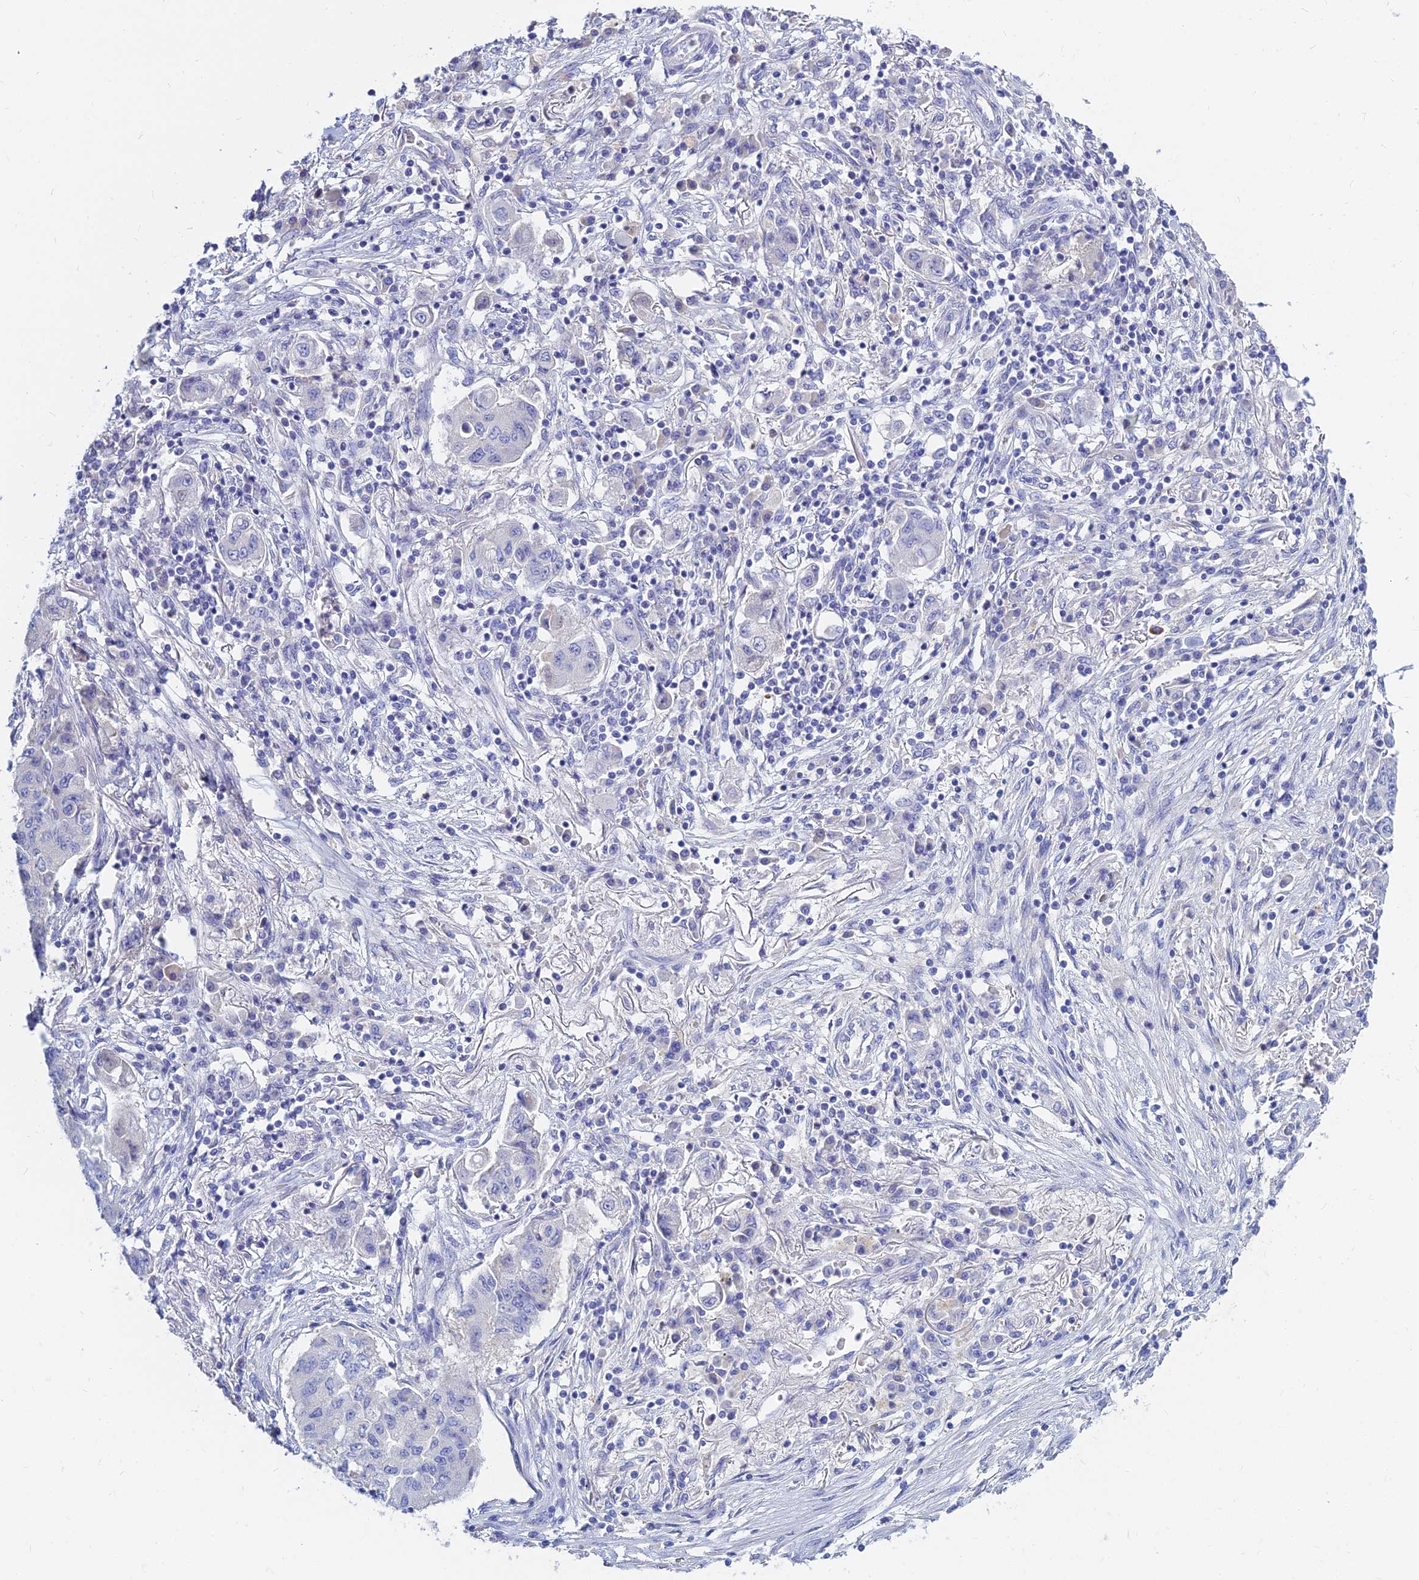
{"staining": {"intensity": "negative", "quantity": "none", "location": "none"}, "tissue": "lung cancer", "cell_type": "Tumor cells", "image_type": "cancer", "snomed": [{"axis": "morphology", "description": "Squamous cell carcinoma, NOS"}, {"axis": "topography", "description": "Lung"}], "caption": "Lung squamous cell carcinoma was stained to show a protein in brown. There is no significant staining in tumor cells.", "gene": "ZNF552", "patient": {"sex": "male", "age": 74}}